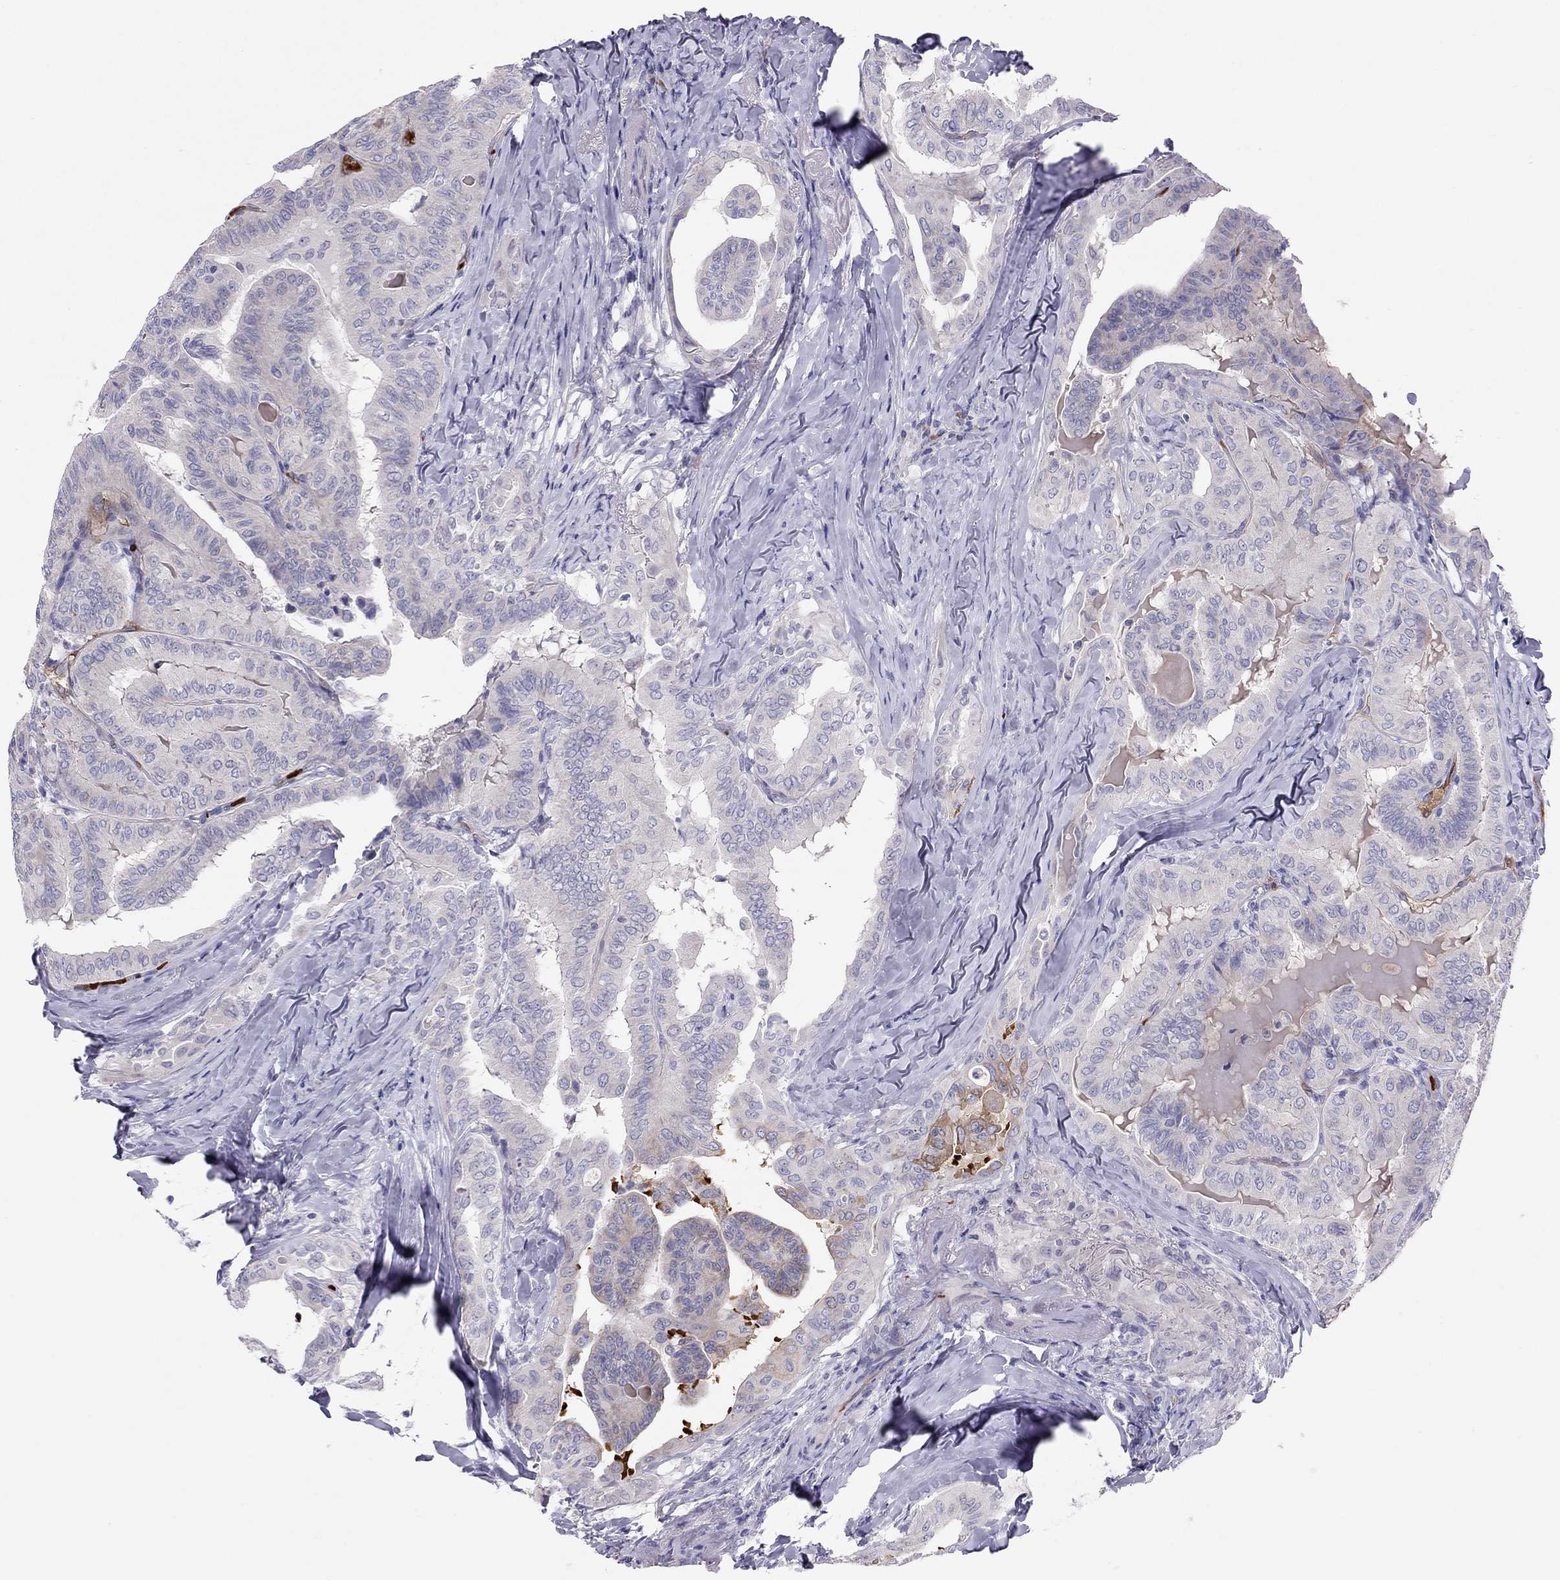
{"staining": {"intensity": "negative", "quantity": "none", "location": "none"}, "tissue": "thyroid cancer", "cell_type": "Tumor cells", "image_type": "cancer", "snomed": [{"axis": "morphology", "description": "Papillary adenocarcinoma, NOS"}, {"axis": "topography", "description": "Thyroid gland"}], "caption": "This photomicrograph is of thyroid cancer (papillary adenocarcinoma) stained with IHC to label a protein in brown with the nuclei are counter-stained blue. There is no staining in tumor cells.", "gene": "FRMD1", "patient": {"sex": "female", "age": 68}}